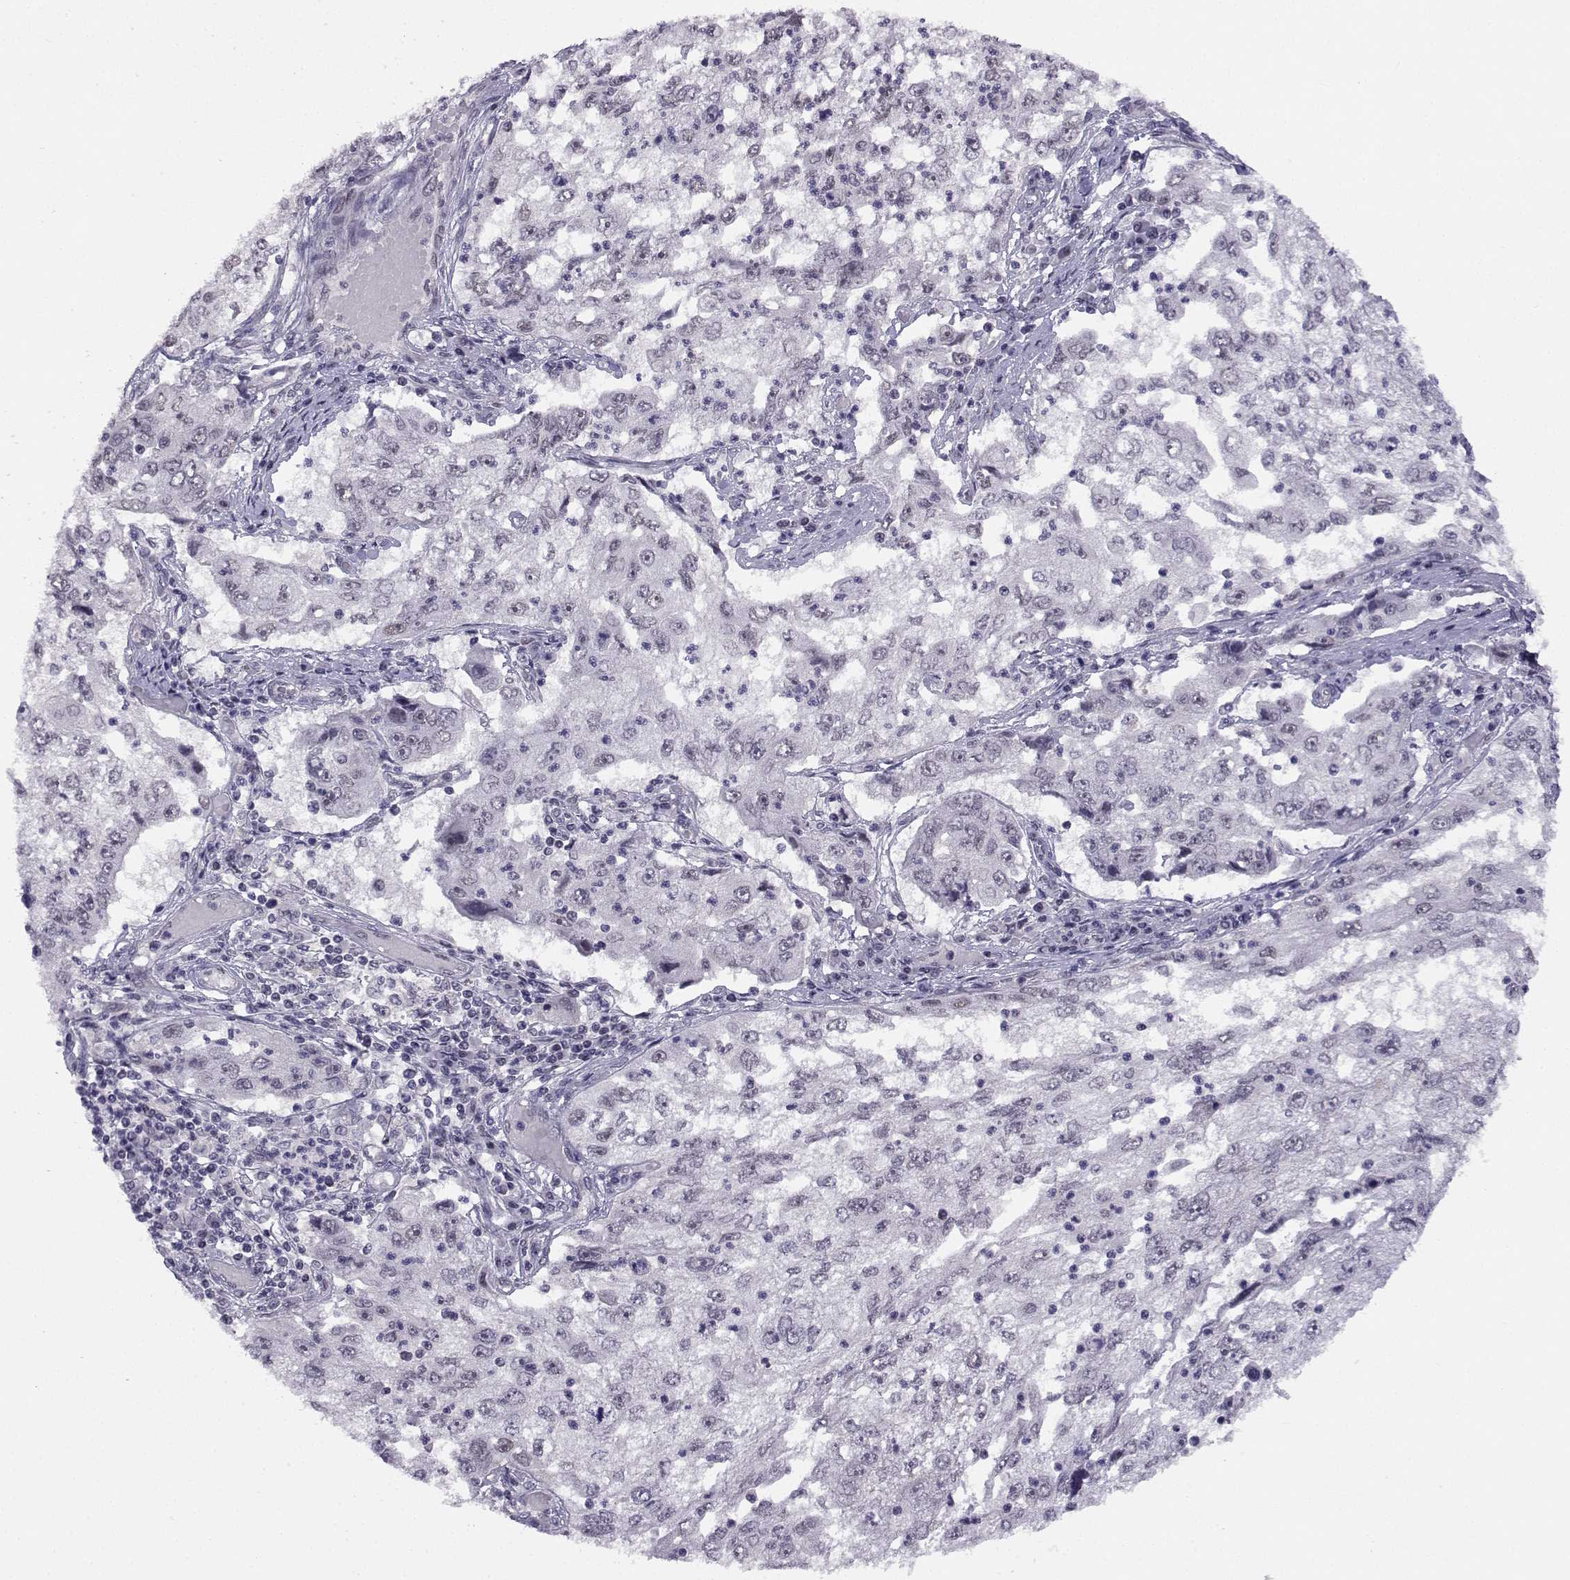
{"staining": {"intensity": "negative", "quantity": "none", "location": "none"}, "tissue": "cervical cancer", "cell_type": "Tumor cells", "image_type": "cancer", "snomed": [{"axis": "morphology", "description": "Squamous cell carcinoma, NOS"}, {"axis": "topography", "description": "Cervix"}], "caption": "Histopathology image shows no protein staining in tumor cells of squamous cell carcinoma (cervical) tissue.", "gene": "MED26", "patient": {"sex": "female", "age": 36}}